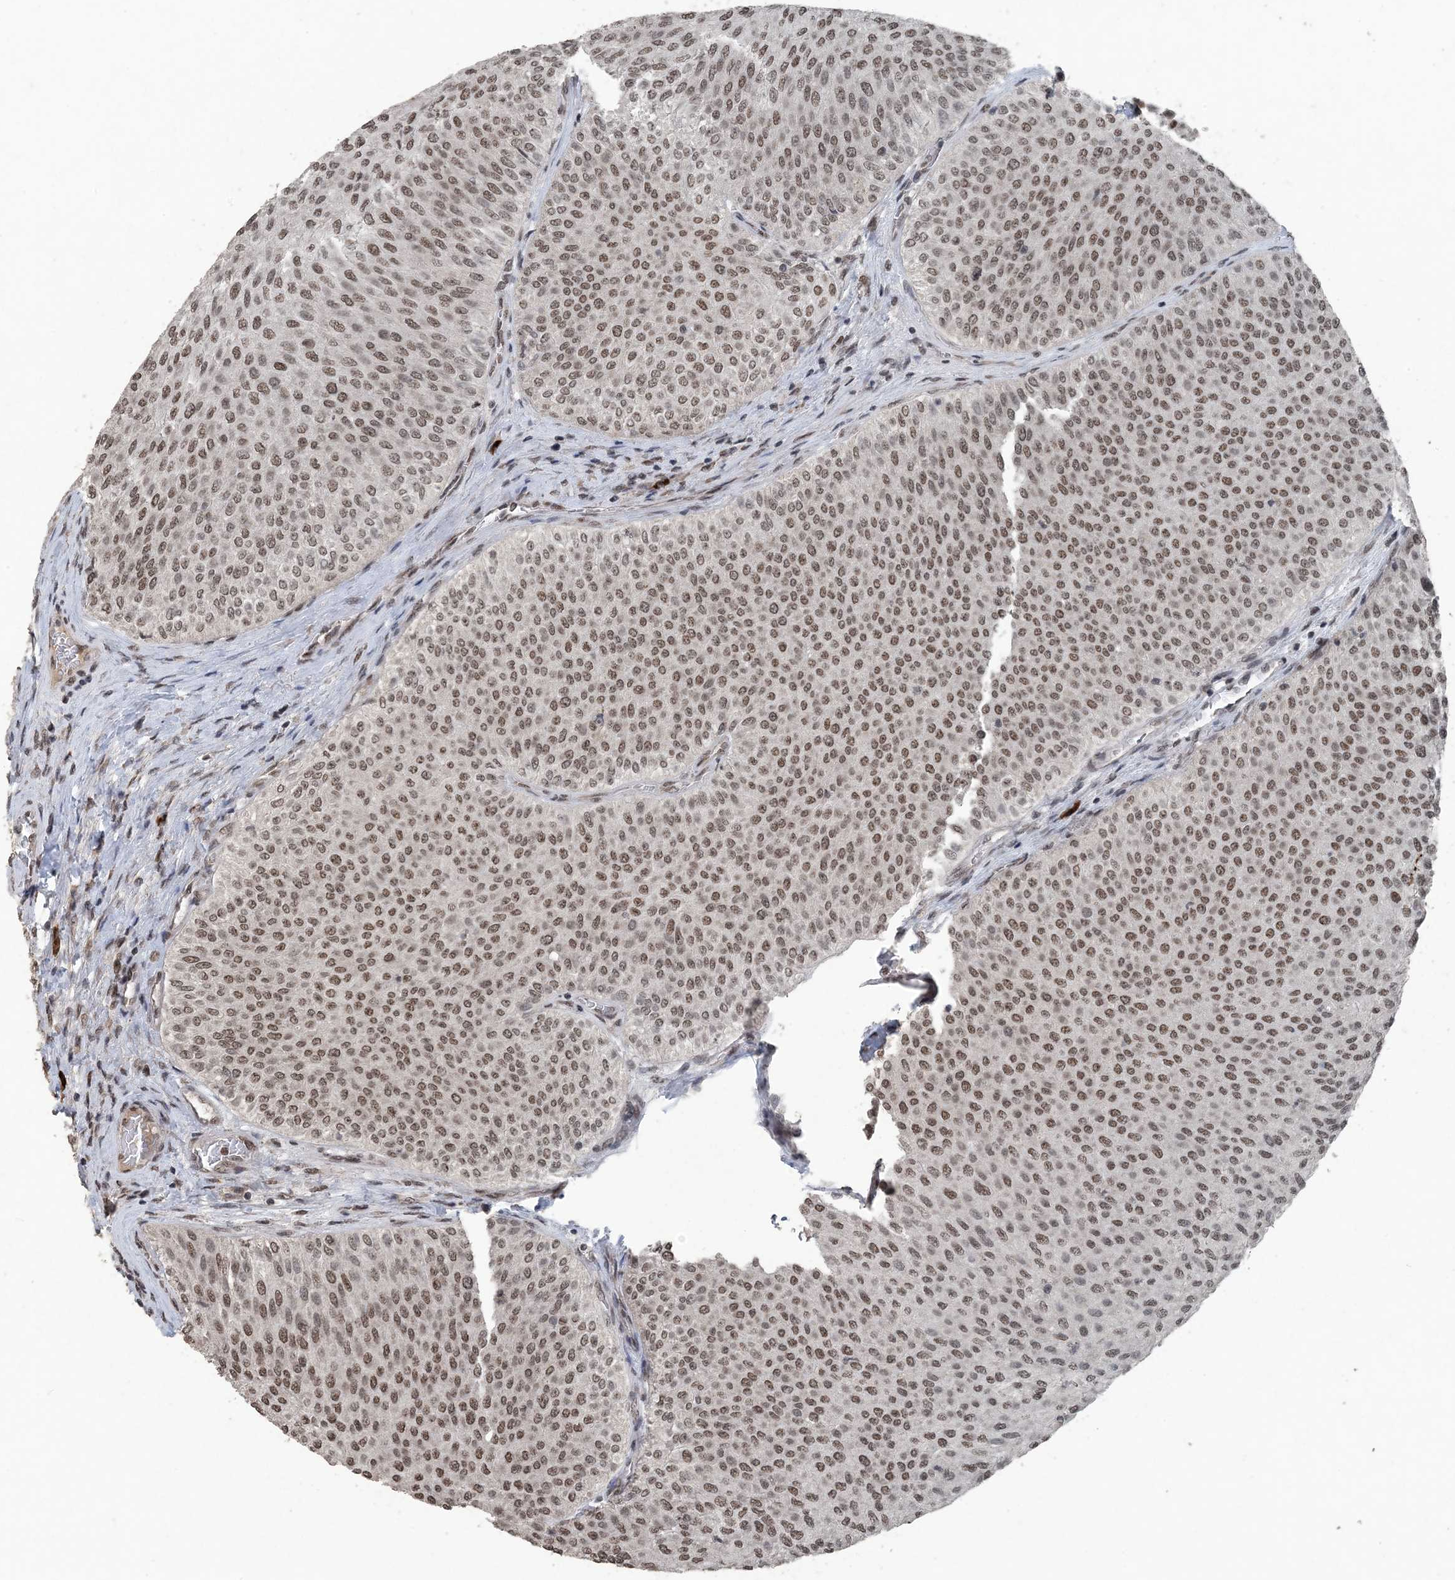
{"staining": {"intensity": "moderate", "quantity": ">75%", "location": "nuclear"}, "tissue": "urothelial cancer", "cell_type": "Tumor cells", "image_type": "cancer", "snomed": [{"axis": "morphology", "description": "Urothelial carcinoma, Low grade"}, {"axis": "topography", "description": "Urinary bladder"}], "caption": "The immunohistochemical stain labels moderate nuclear staining in tumor cells of low-grade urothelial carcinoma tissue. Ihc stains the protein of interest in brown and the nuclei are stained blue.", "gene": "MBD2", "patient": {"sex": "male", "age": 78}}